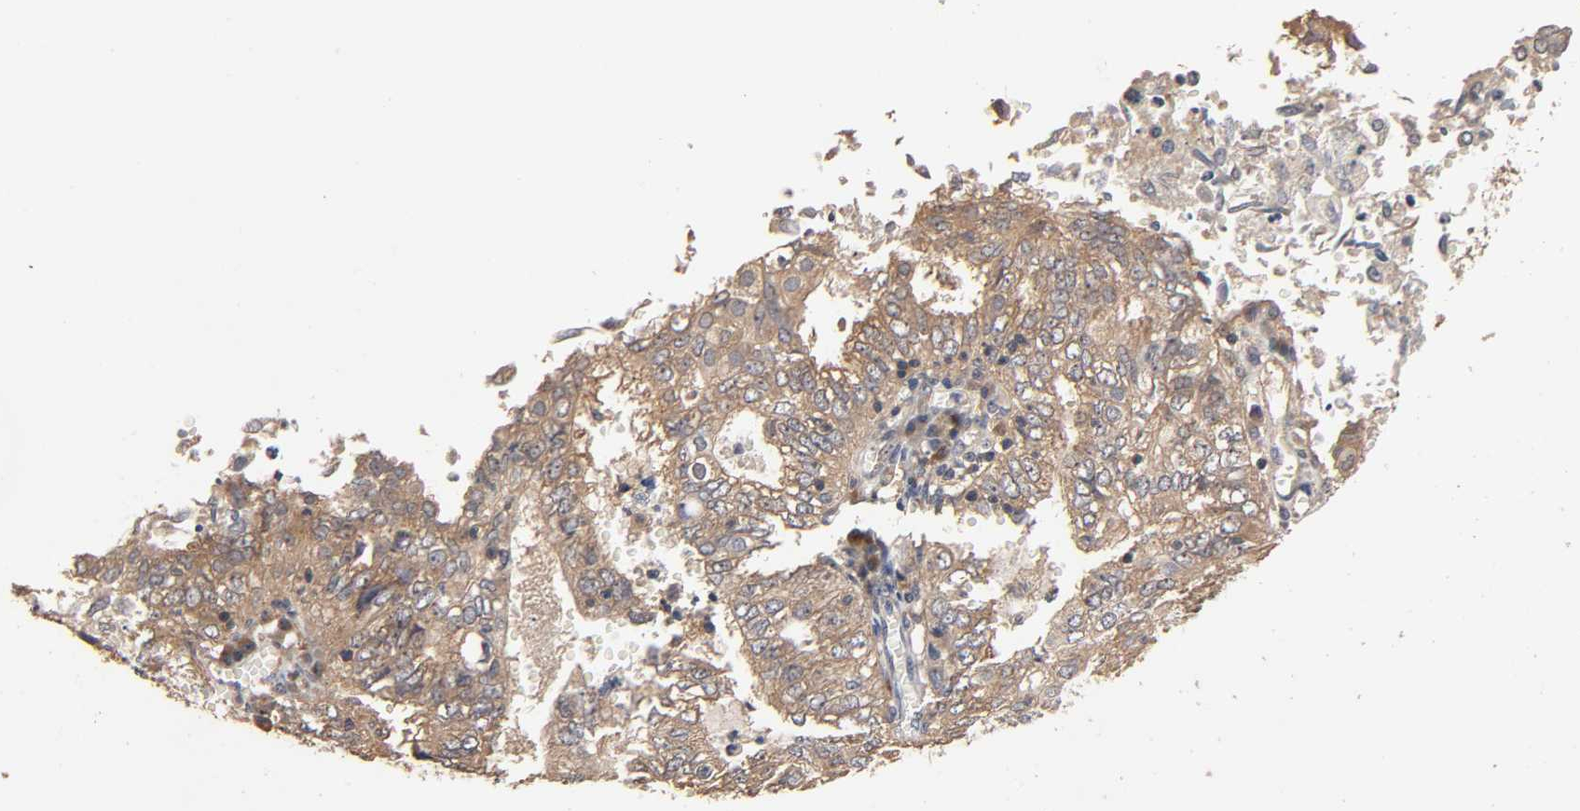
{"staining": {"intensity": "weak", "quantity": ">75%", "location": "cytoplasmic/membranous"}, "tissue": "endometrial cancer", "cell_type": "Tumor cells", "image_type": "cancer", "snomed": [{"axis": "morphology", "description": "Adenocarcinoma, NOS"}, {"axis": "topography", "description": "Endometrium"}], "caption": "A brown stain shows weak cytoplasmic/membranous positivity of a protein in human endometrial cancer tumor cells. (Stains: DAB in brown, nuclei in blue, Microscopy: brightfield microscopy at high magnification).", "gene": "ARHGEF7", "patient": {"sex": "female", "age": 69}}